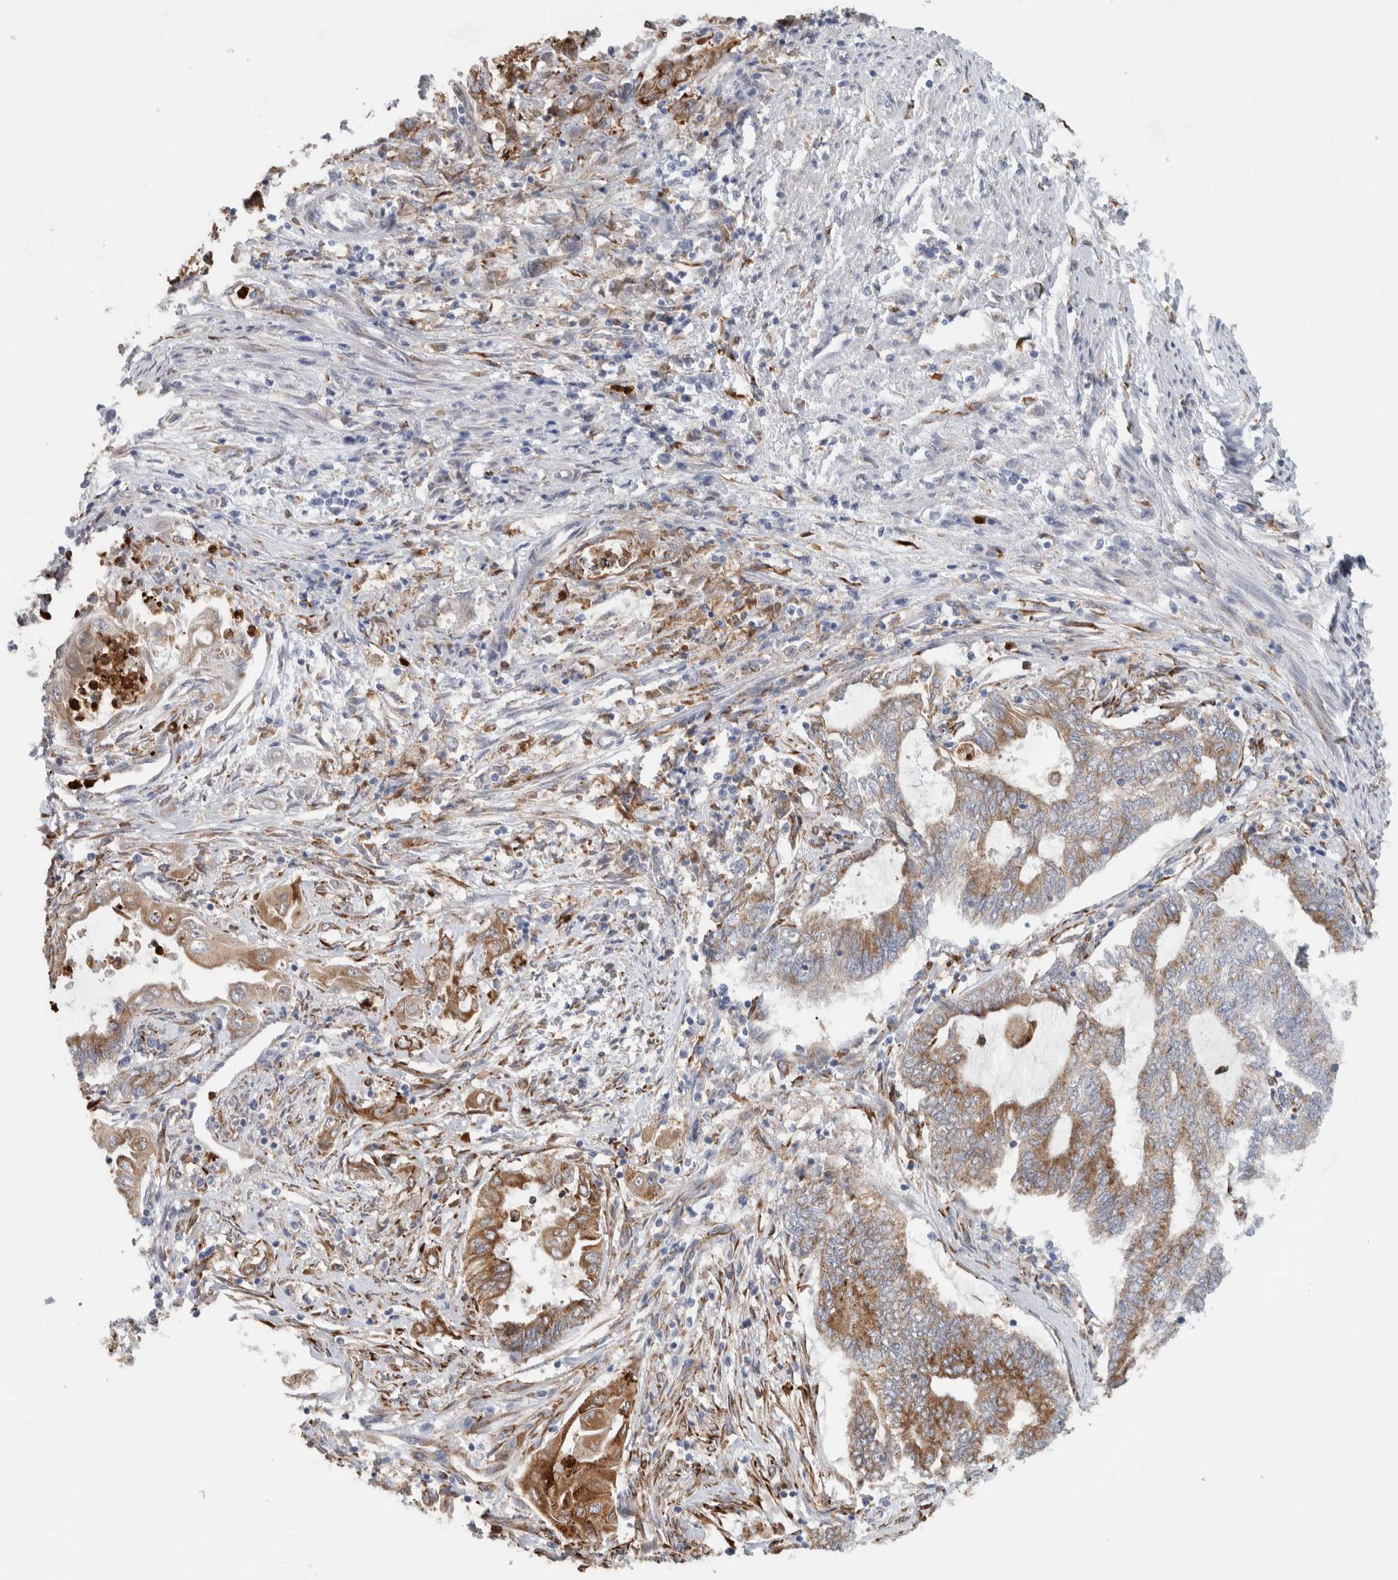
{"staining": {"intensity": "moderate", "quantity": ">75%", "location": "cytoplasmic/membranous"}, "tissue": "endometrial cancer", "cell_type": "Tumor cells", "image_type": "cancer", "snomed": [{"axis": "morphology", "description": "Adenocarcinoma, NOS"}, {"axis": "topography", "description": "Uterus"}, {"axis": "topography", "description": "Endometrium"}], "caption": "Human endometrial cancer stained with a protein marker displays moderate staining in tumor cells.", "gene": "P4HA1", "patient": {"sex": "female", "age": 70}}